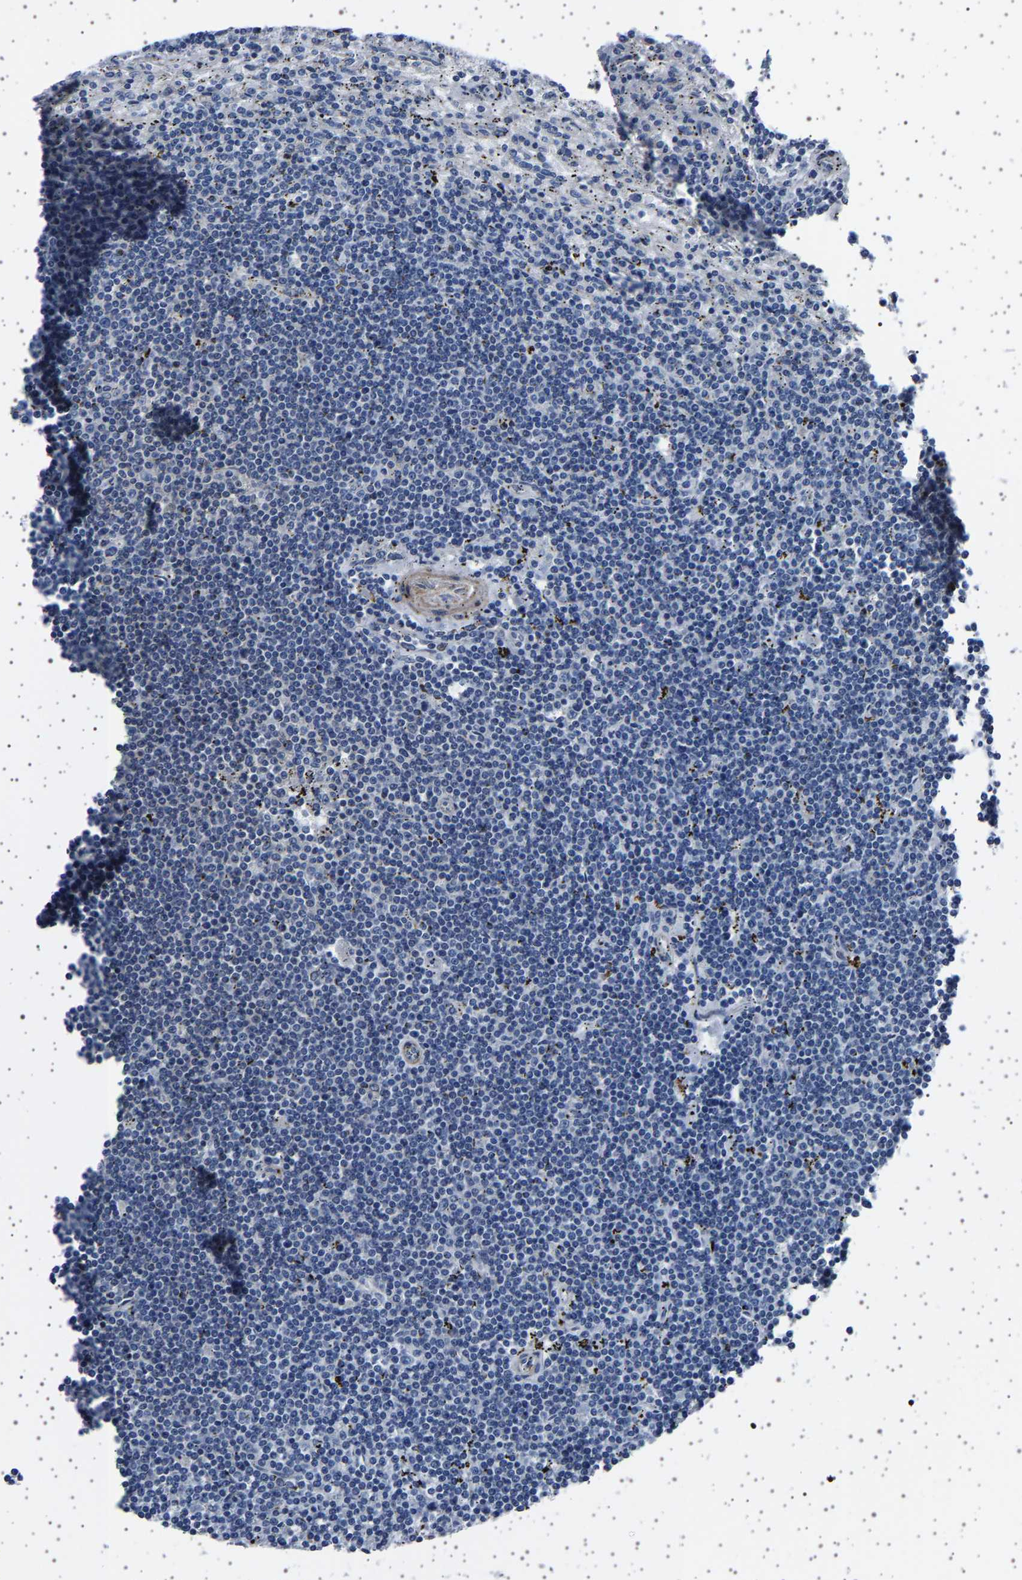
{"staining": {"intensity": "negative", "quantity": "none", "location": "none"}, "tissue": "lymphoma", "cell_type": "Tumor cells", "image_type": "cancer", "snomed": [{"axis": "morphology", "description": "Malignant lymphoma, non-Hodgkin's type, Low grade"}, {"axis": "topography", "description": "Spleen"}], "caption": "Tumor cells show no significant expression in lymphoma.", "gene": "PAK5", "patient": {"sex": "male", "age": 76}}